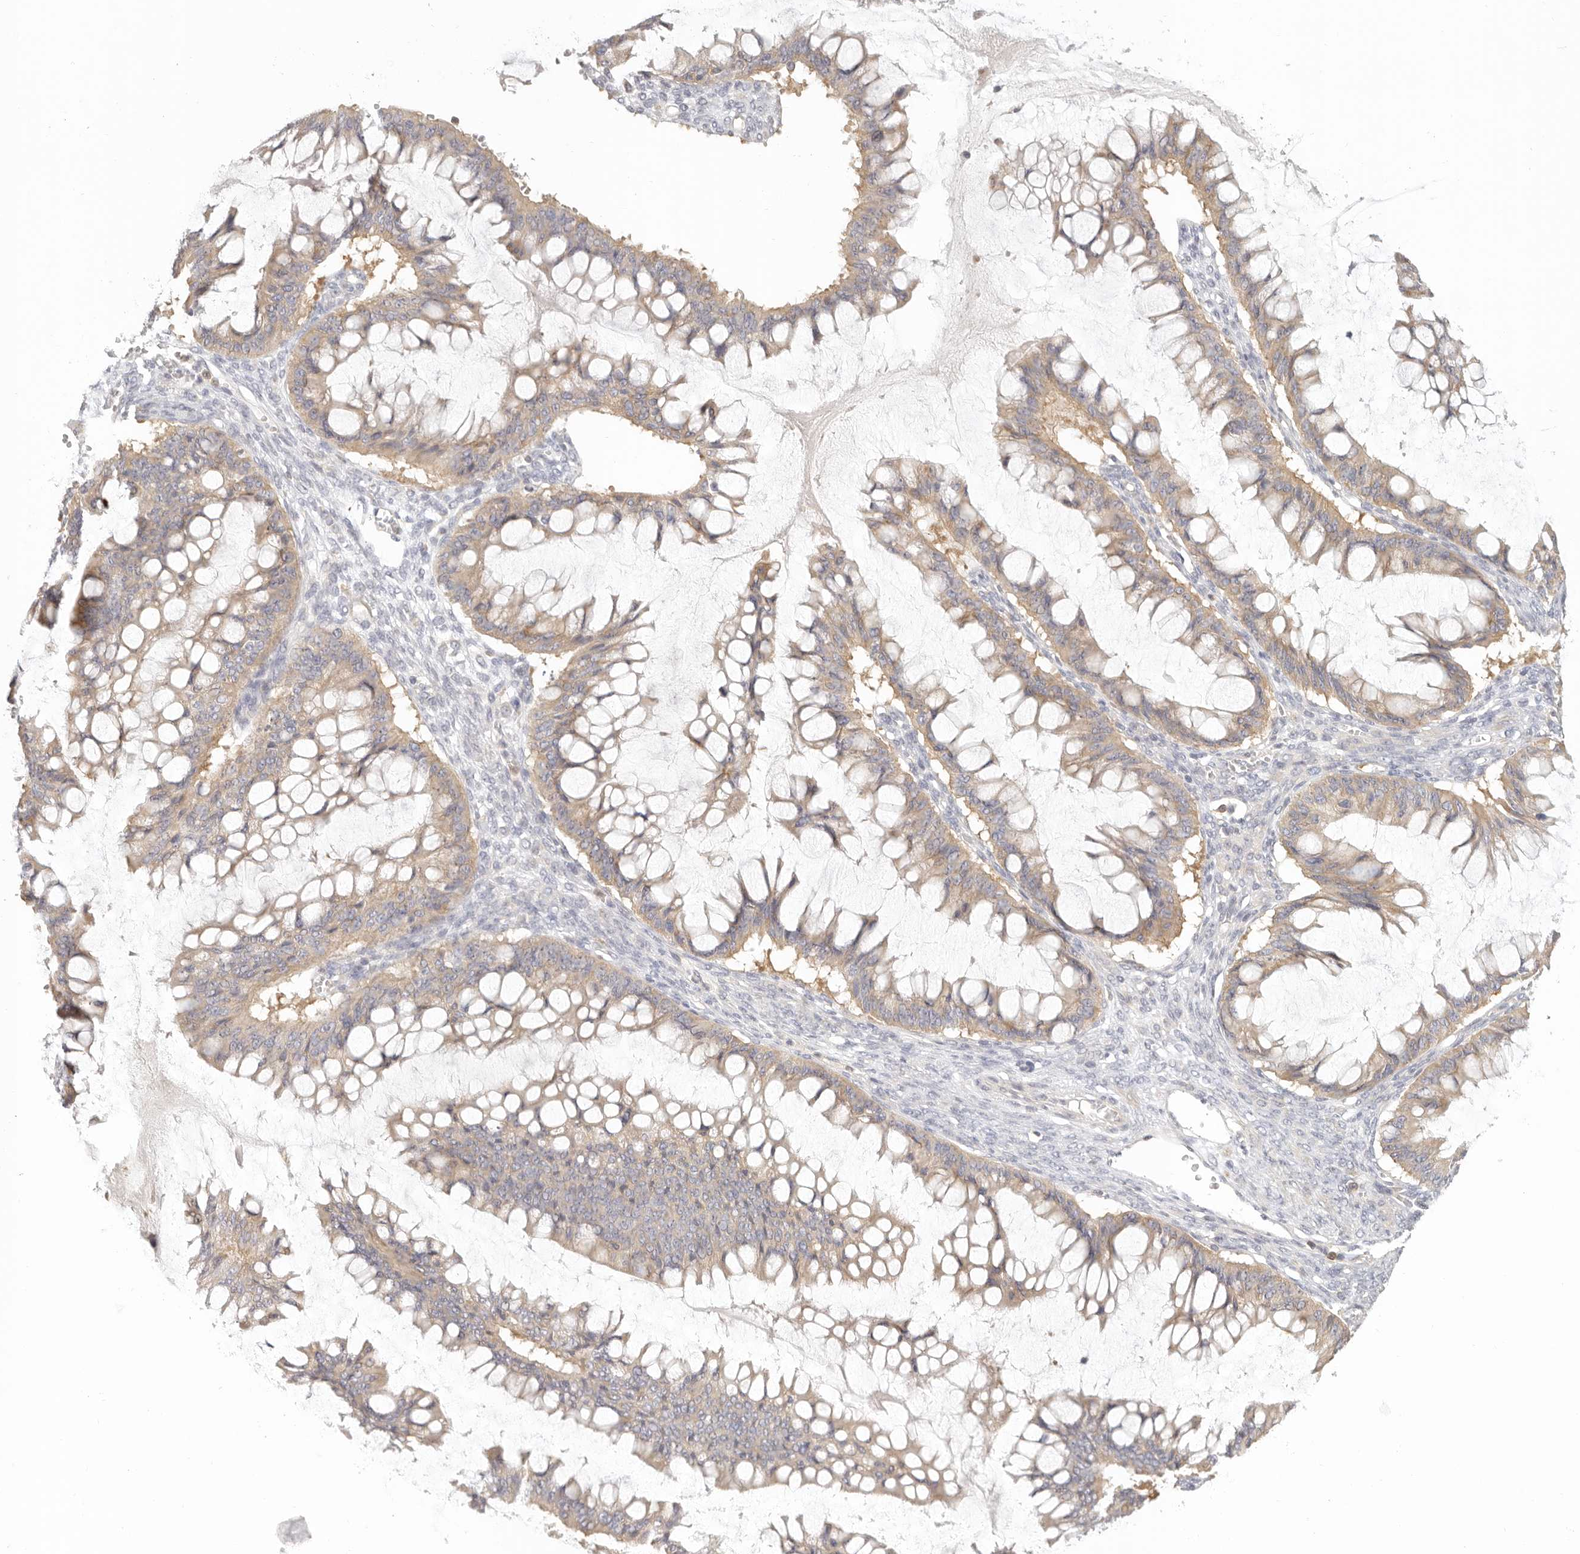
{"staining": {"intensity": "weak", "quantity": ">75%", "location": "cytoplasmic/membranous"}, "tissue": "ovarian cancer", "cell_type": "Tumor cells", "image_type": "cancer", "snomed": [{"axis": "morphology", "description": "Cystadenocarcinoma, mucinous, NOS"}, {"axis": "topography", "description": "Ovary"}], "caption": "Tumor cells demonstrate weak cytoplasmic/membranous positivity in about >75% of cells in ovarian cancer.", "gene": "ANXA9", "patient": {"sex": "female", "age": 73}}